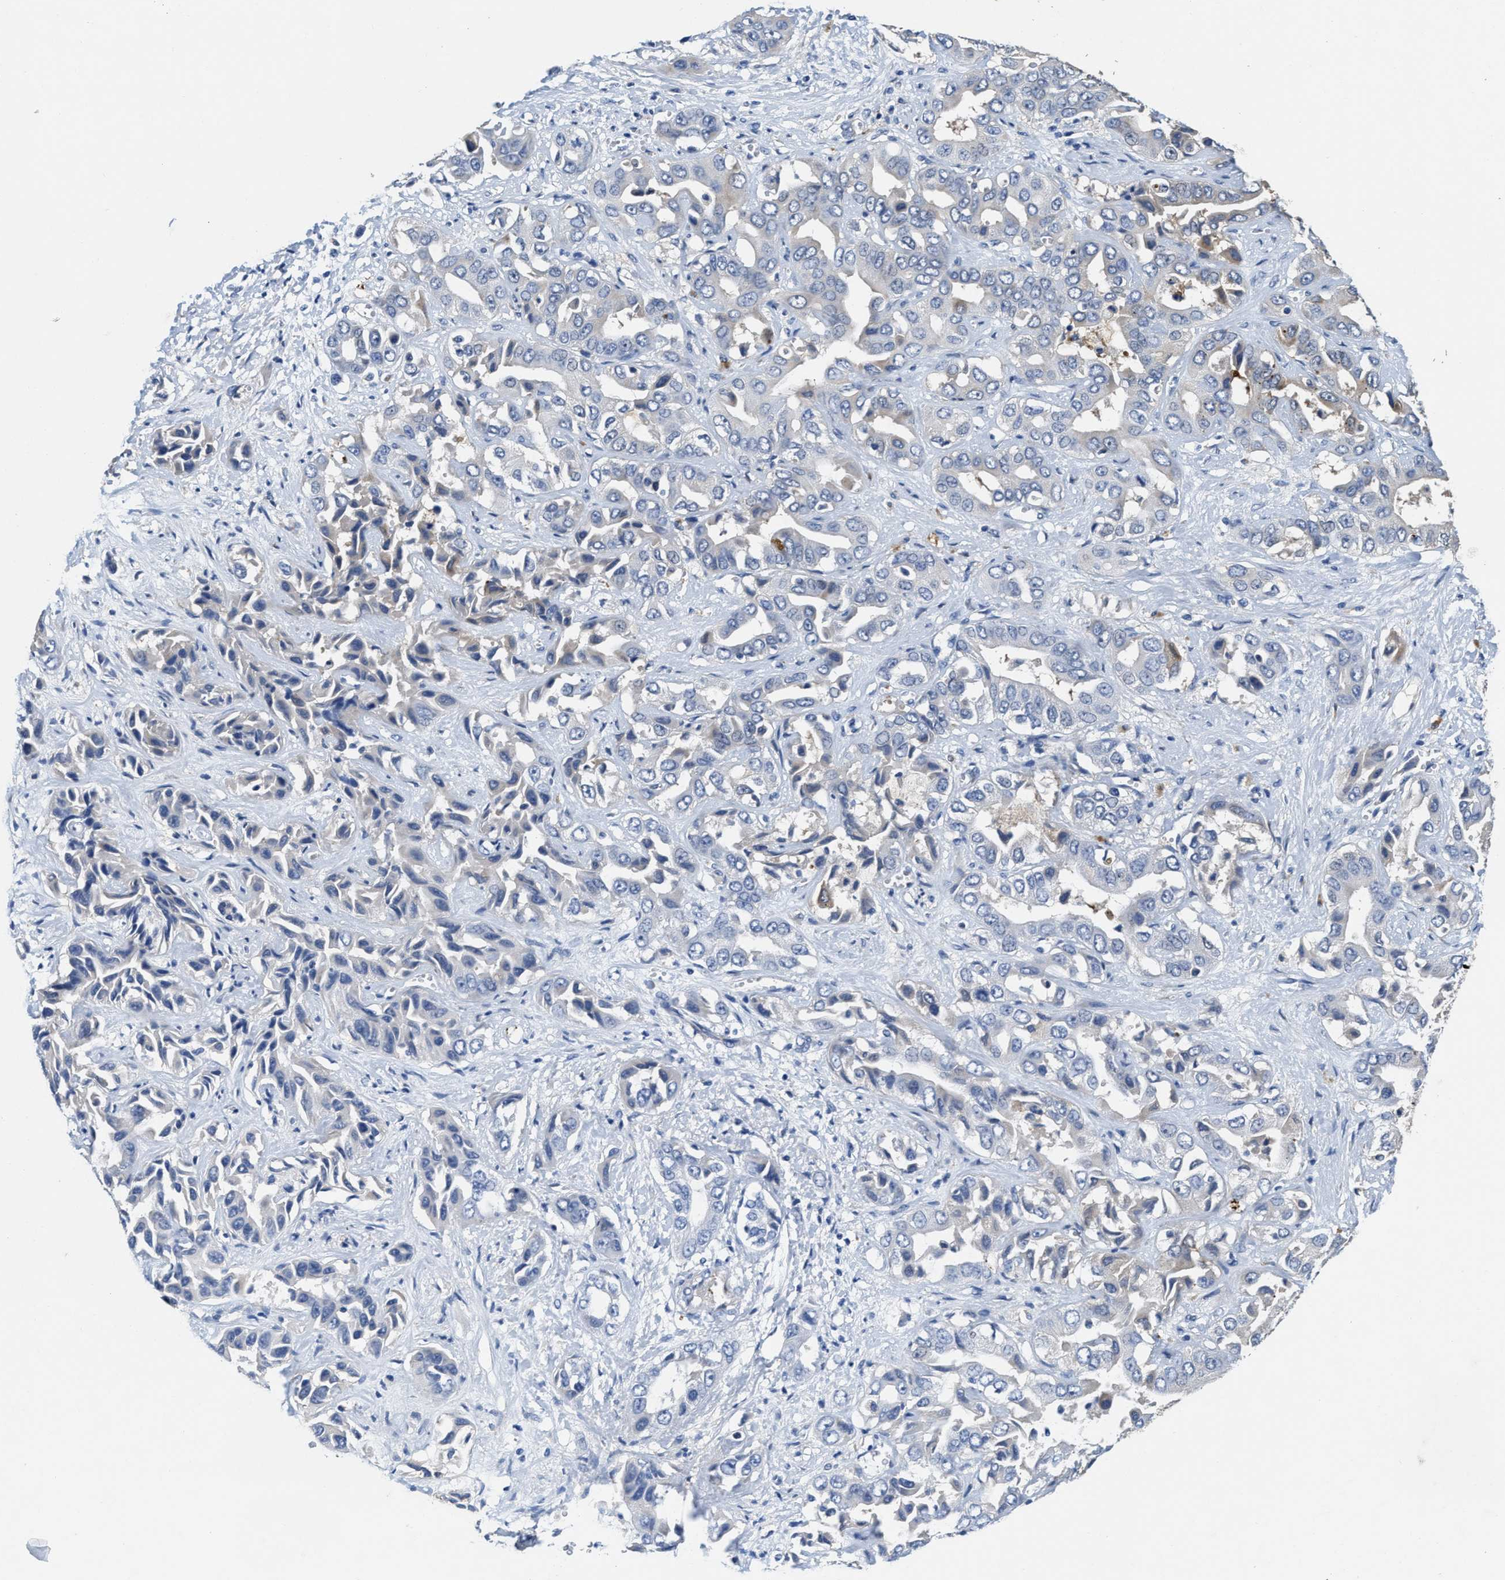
{"staining": {"intensity": "weak", "quantity": "<25%", "location": "cytoplasmic/membranous"}, "tissue": "liver cancer", "cell_type": "Tumor cells", "image_type": "cancer", "snomed": [{"axis": "morphology", "description": "Cholangiocarcinoma"}, {"axis": "topography", "description": "Liver"}], "caption": "Immunohistochemical staining of liver cholangiocarcinoma shows no significant positivity in tumor cells.", "gene": "PEG10", "patient": {"sex": "female", "age": 52}}